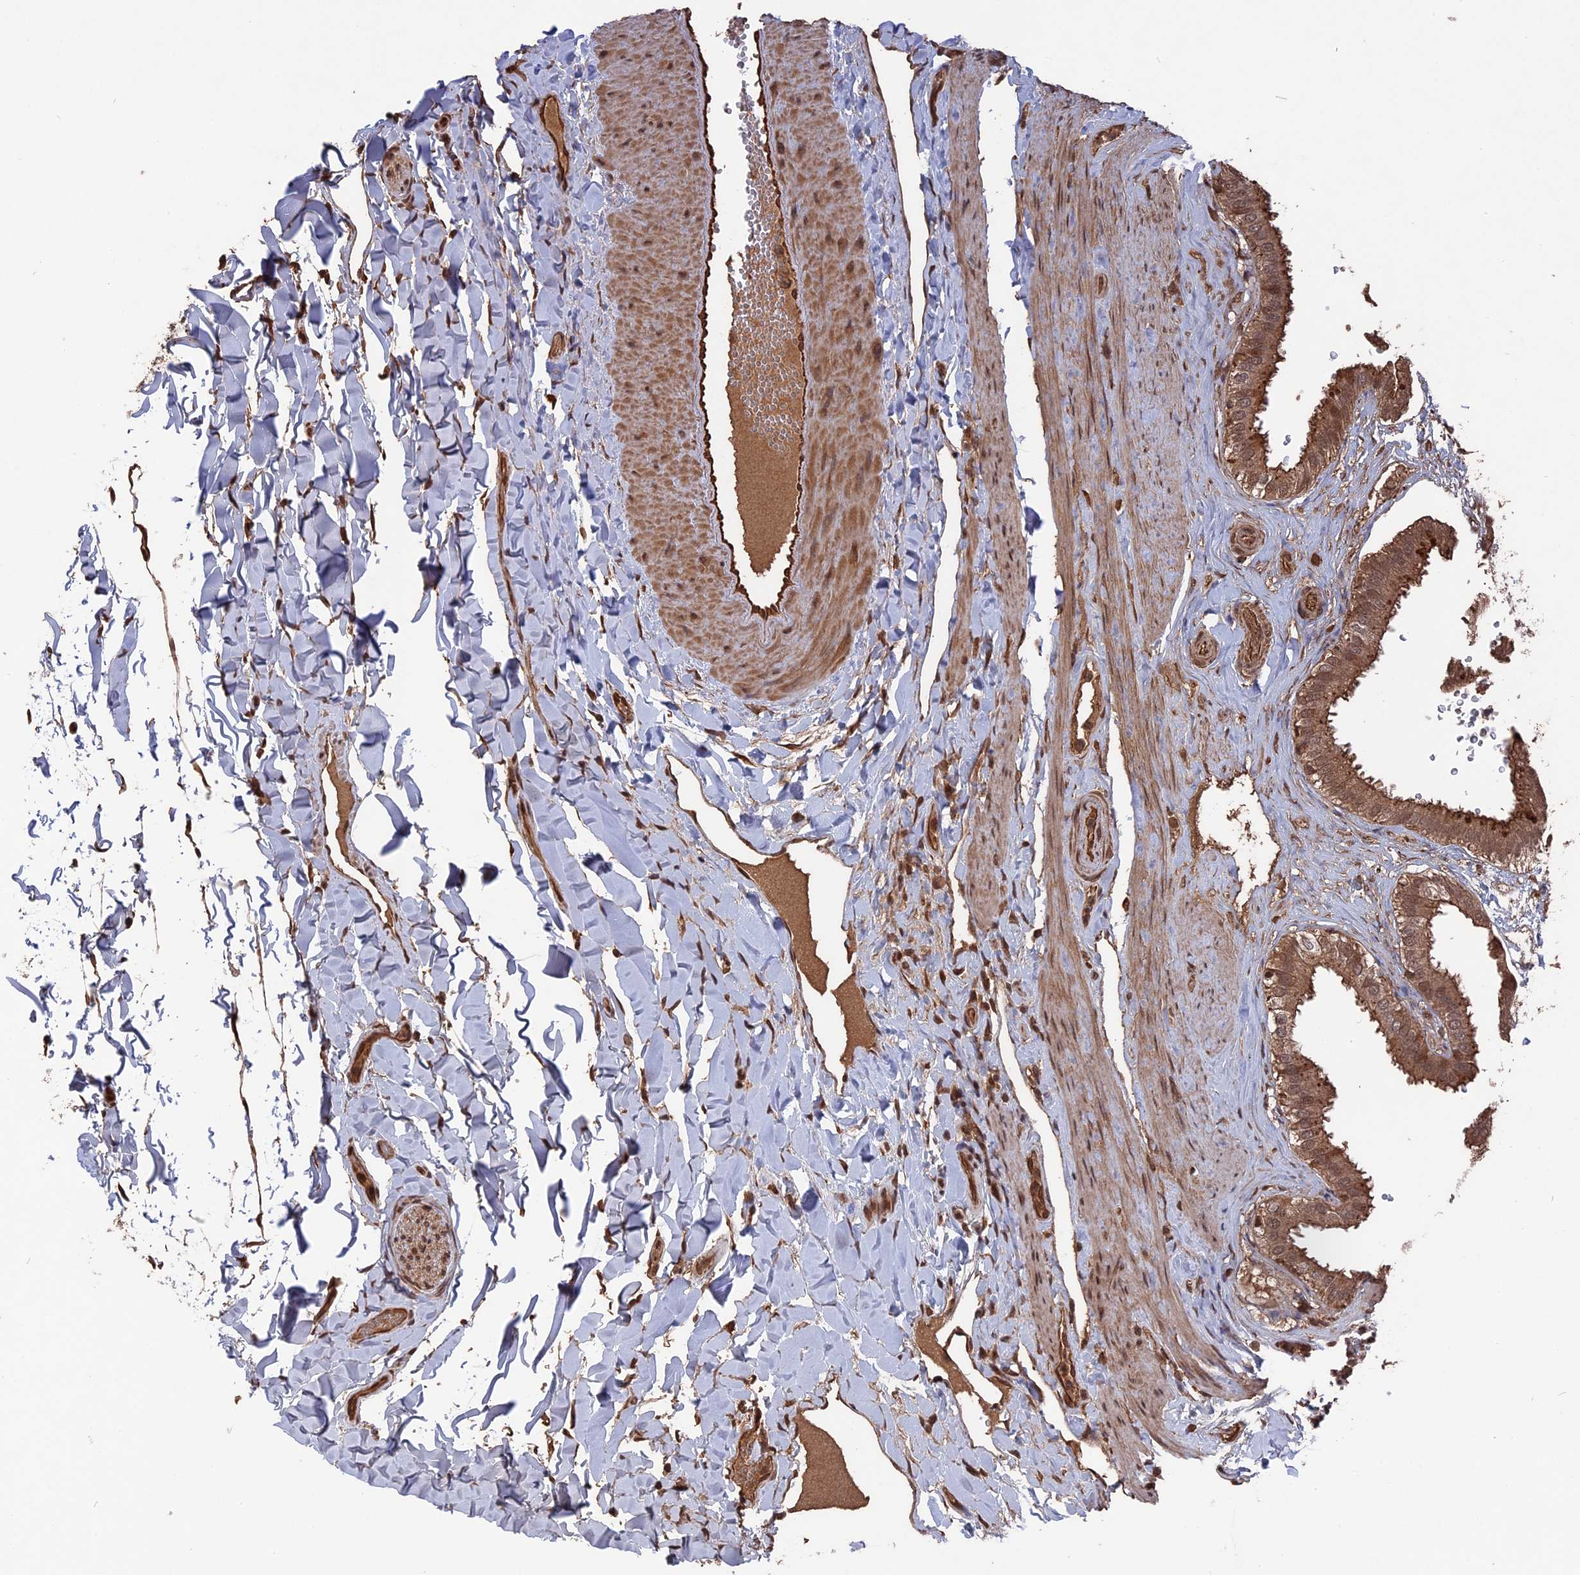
{"staining": {"intensity": "moderate", "quantity": ">75%", "location": "cytoplasmic/membranous,nuclear"}, "tissue": "gallbladder", "cell_type": "Glandular cells", "image_type": "normal", "snomed": [{"axis": "morphology", "description": "Normal tissue, NOS"}, {"axis": "topography", "description": "Gallbladder"}], "caption": "High-power microscopy captured an immunohistochemistry (IHC) histopathology image of benign gallbladder, revealing moderate cytoplasmic/membranous,nuclear positivity in about >75% of glandular cells. The protein of interest is shown in brown color, while the nuclei are stained blue.", "gene": "TELO2", "patient": {"sex": "female", "age": 61}}